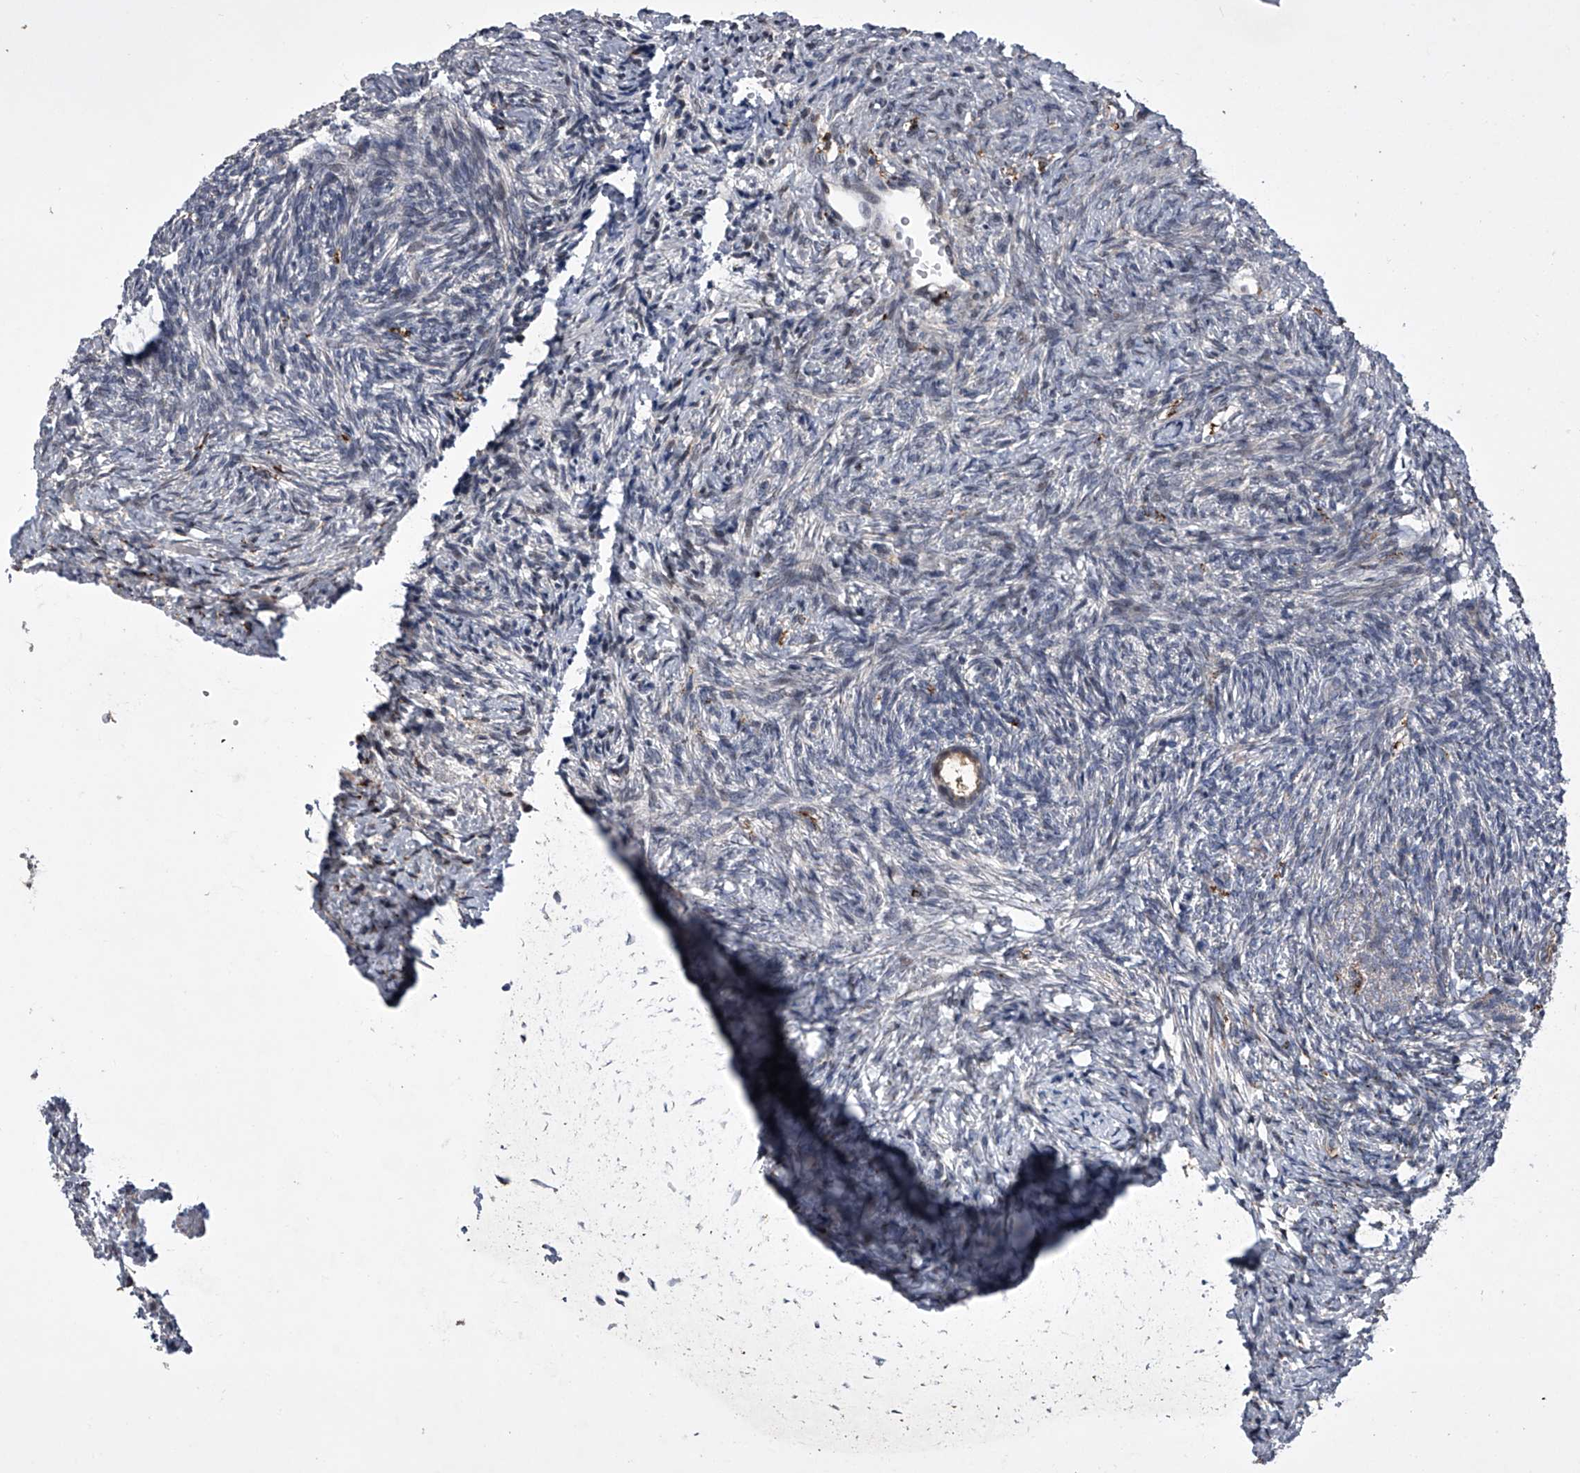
{"staining": {"intensity": "weak", "quantity": ">75%", "location": "cytoplasmic/membranous"}, "tissue": "ovary", "cell_type": "Follicle cells", "image_type": "normal", "snomed": [{"axis": "morphology", "description": "Normal tissue, NOS"}, {"axis": "topography", "description": "Ovary"}], "caption": "Protein staining shows weak cytoplasmic/membranous expression in approximately >75% of follicle cells in unremarkable ovary.", "gene": "TRIM8", "patient": {"sex": "female", "age": 41}}